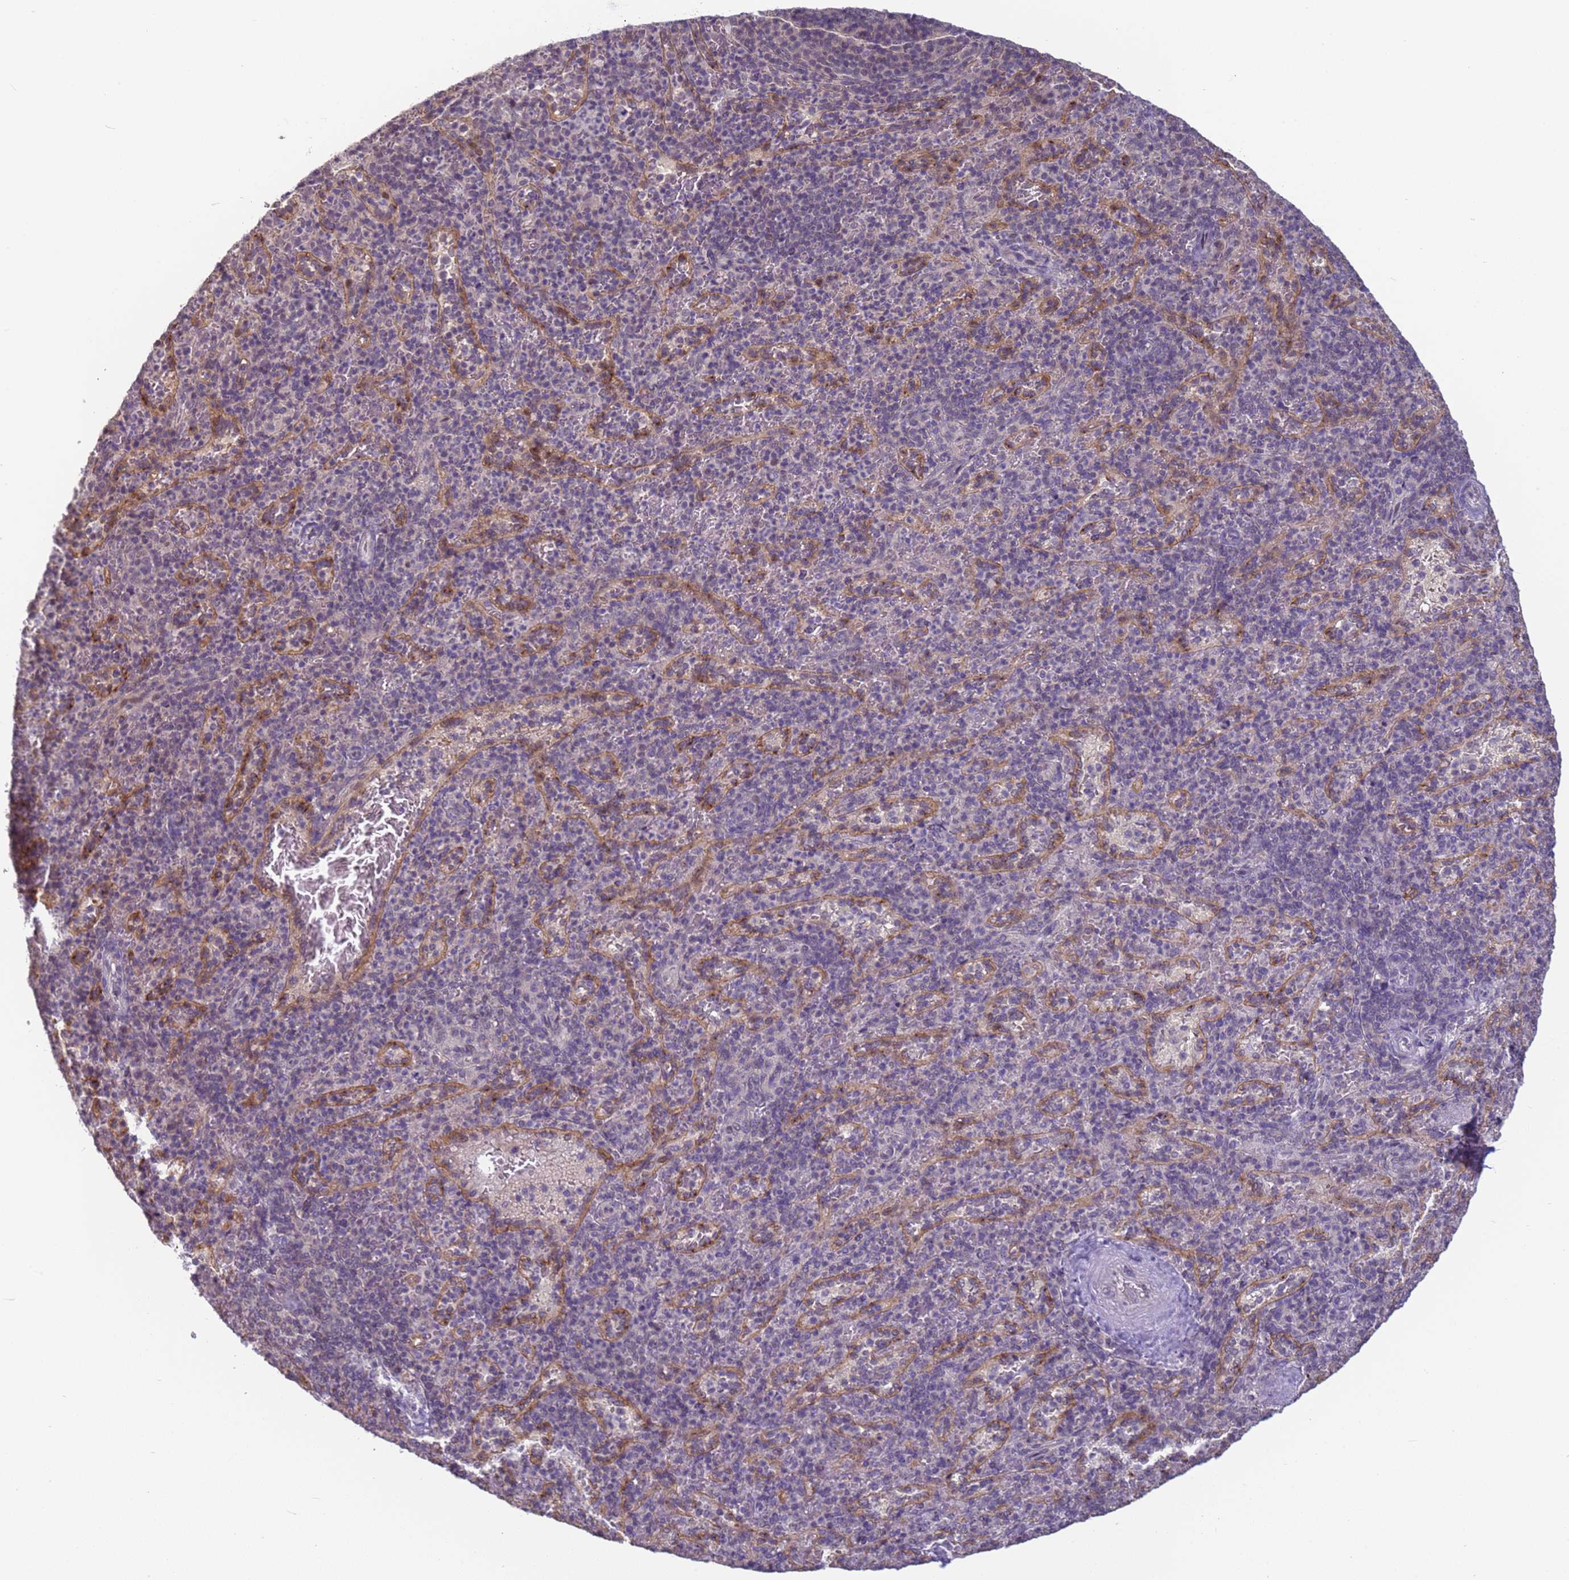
{"staining": {"intensity": "negative", "quantity": "none", "location": "none"}, "tissue": "spleen", "cell_type": "Cells in red pulp", "image_type": "normal", "snomed": [{"axis": "morphology", "description": "Normal tissue, NOS"}, {"axis": "topography", "description": "Spleen"}], "caption": "IHC of benign spleen exhibits no staining in cells in red pulp.", "gene": "VWA3A", "patient": {"sex": "male", "age": 82}}